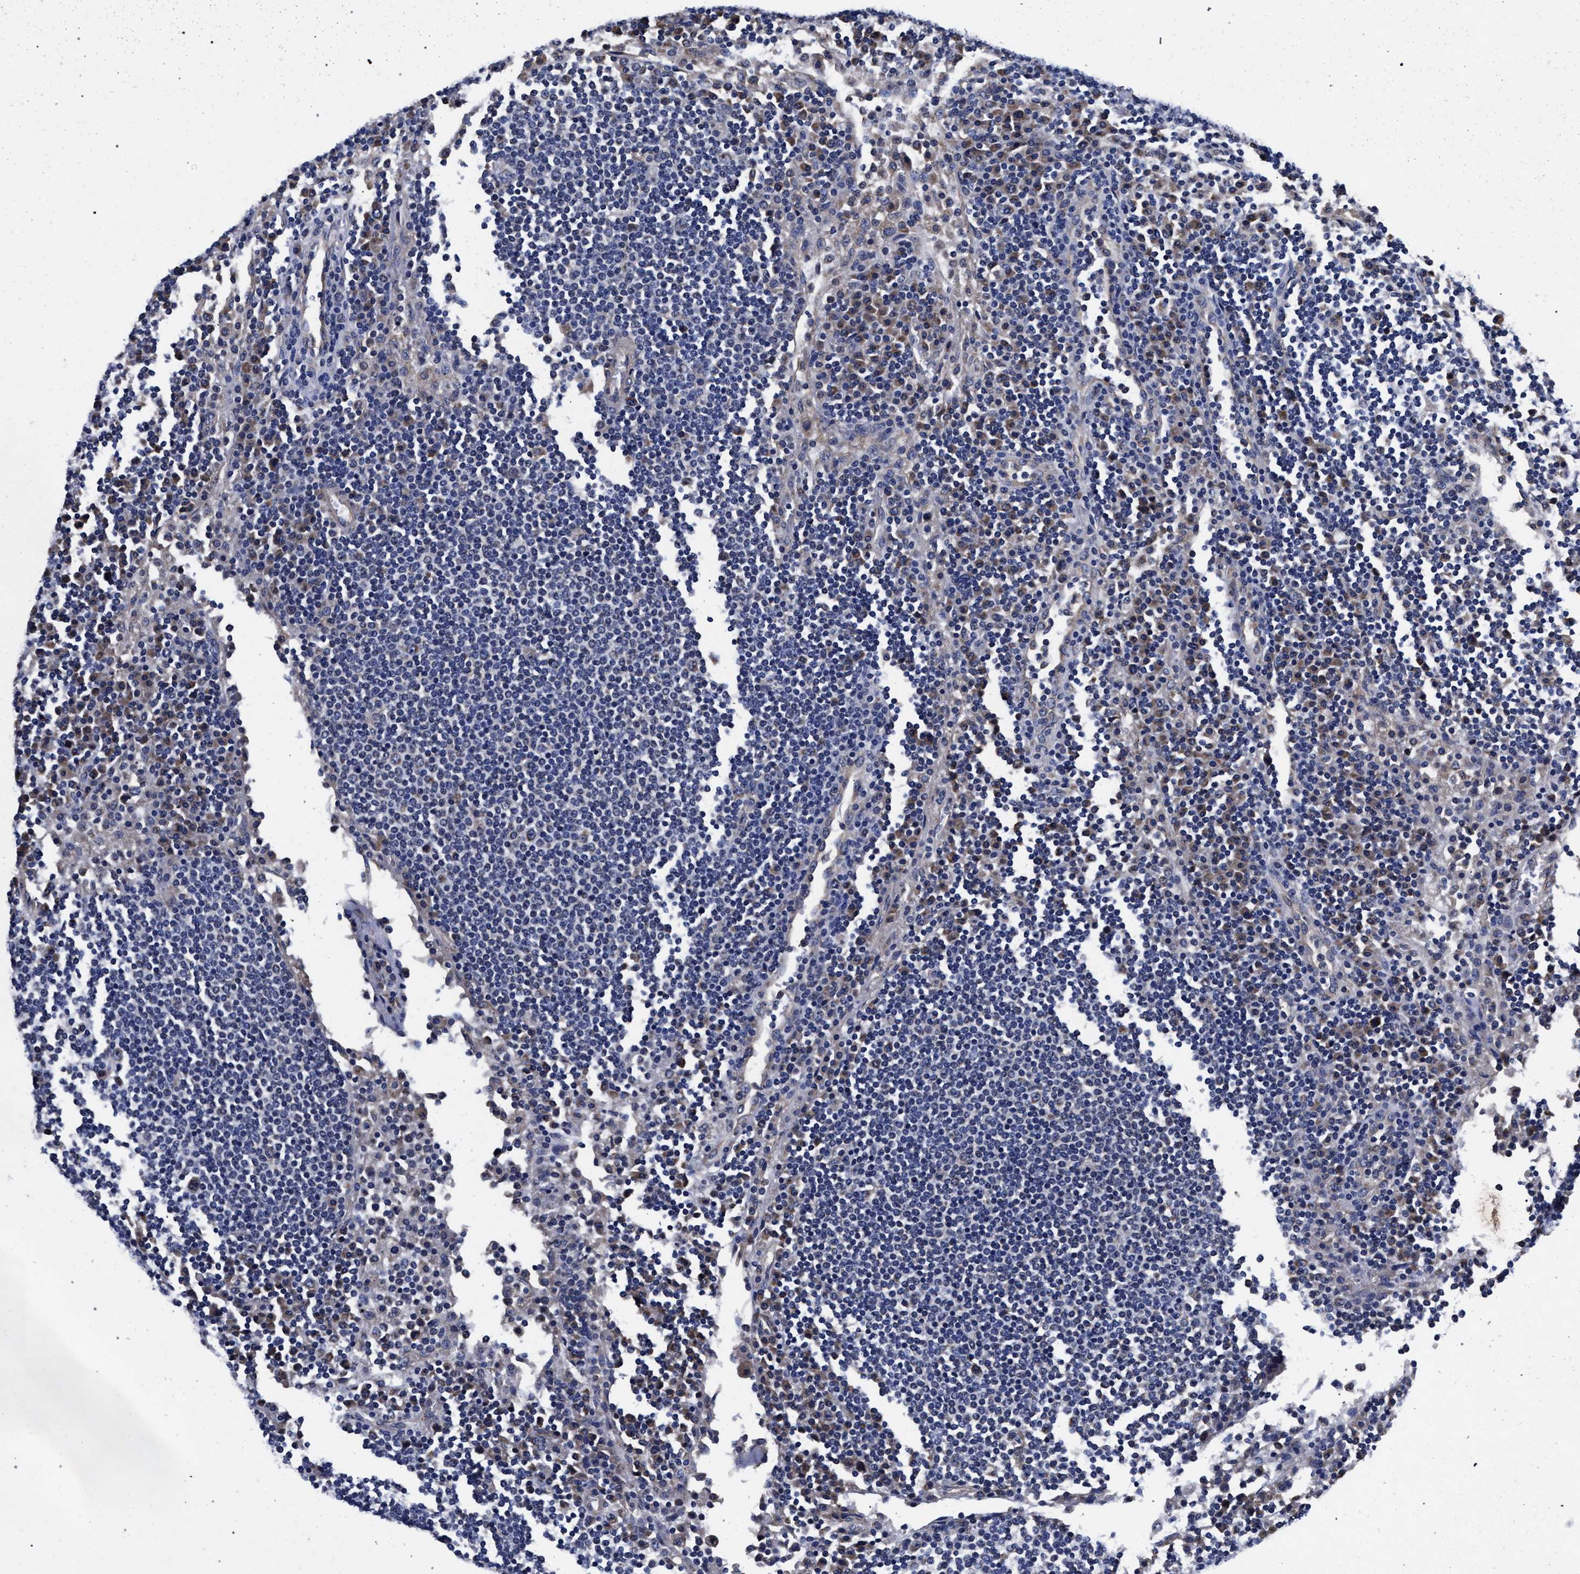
{"staining": {"intensity": "negative", "quantity": "none", "location": "none"}, "tissue": "lymph node", "cell_type": "Germinal center cells", "image_type": "normal", "snomed": [{"axis": "morphology", "description": "Normal tissue, NOS"}, {"axis": "topography", "description": "Lymph node"}], "caption": "Germinal center cells show no significant expression in benign lymph node. Brightfield microscopy of IHC stained with DAB (3,3'-diaminobenzidine) (brown) and hematoxylin (blue), captured at high magnification.", "gene": "CFAP95", "patient": {"sex": "female", "age": 53}}